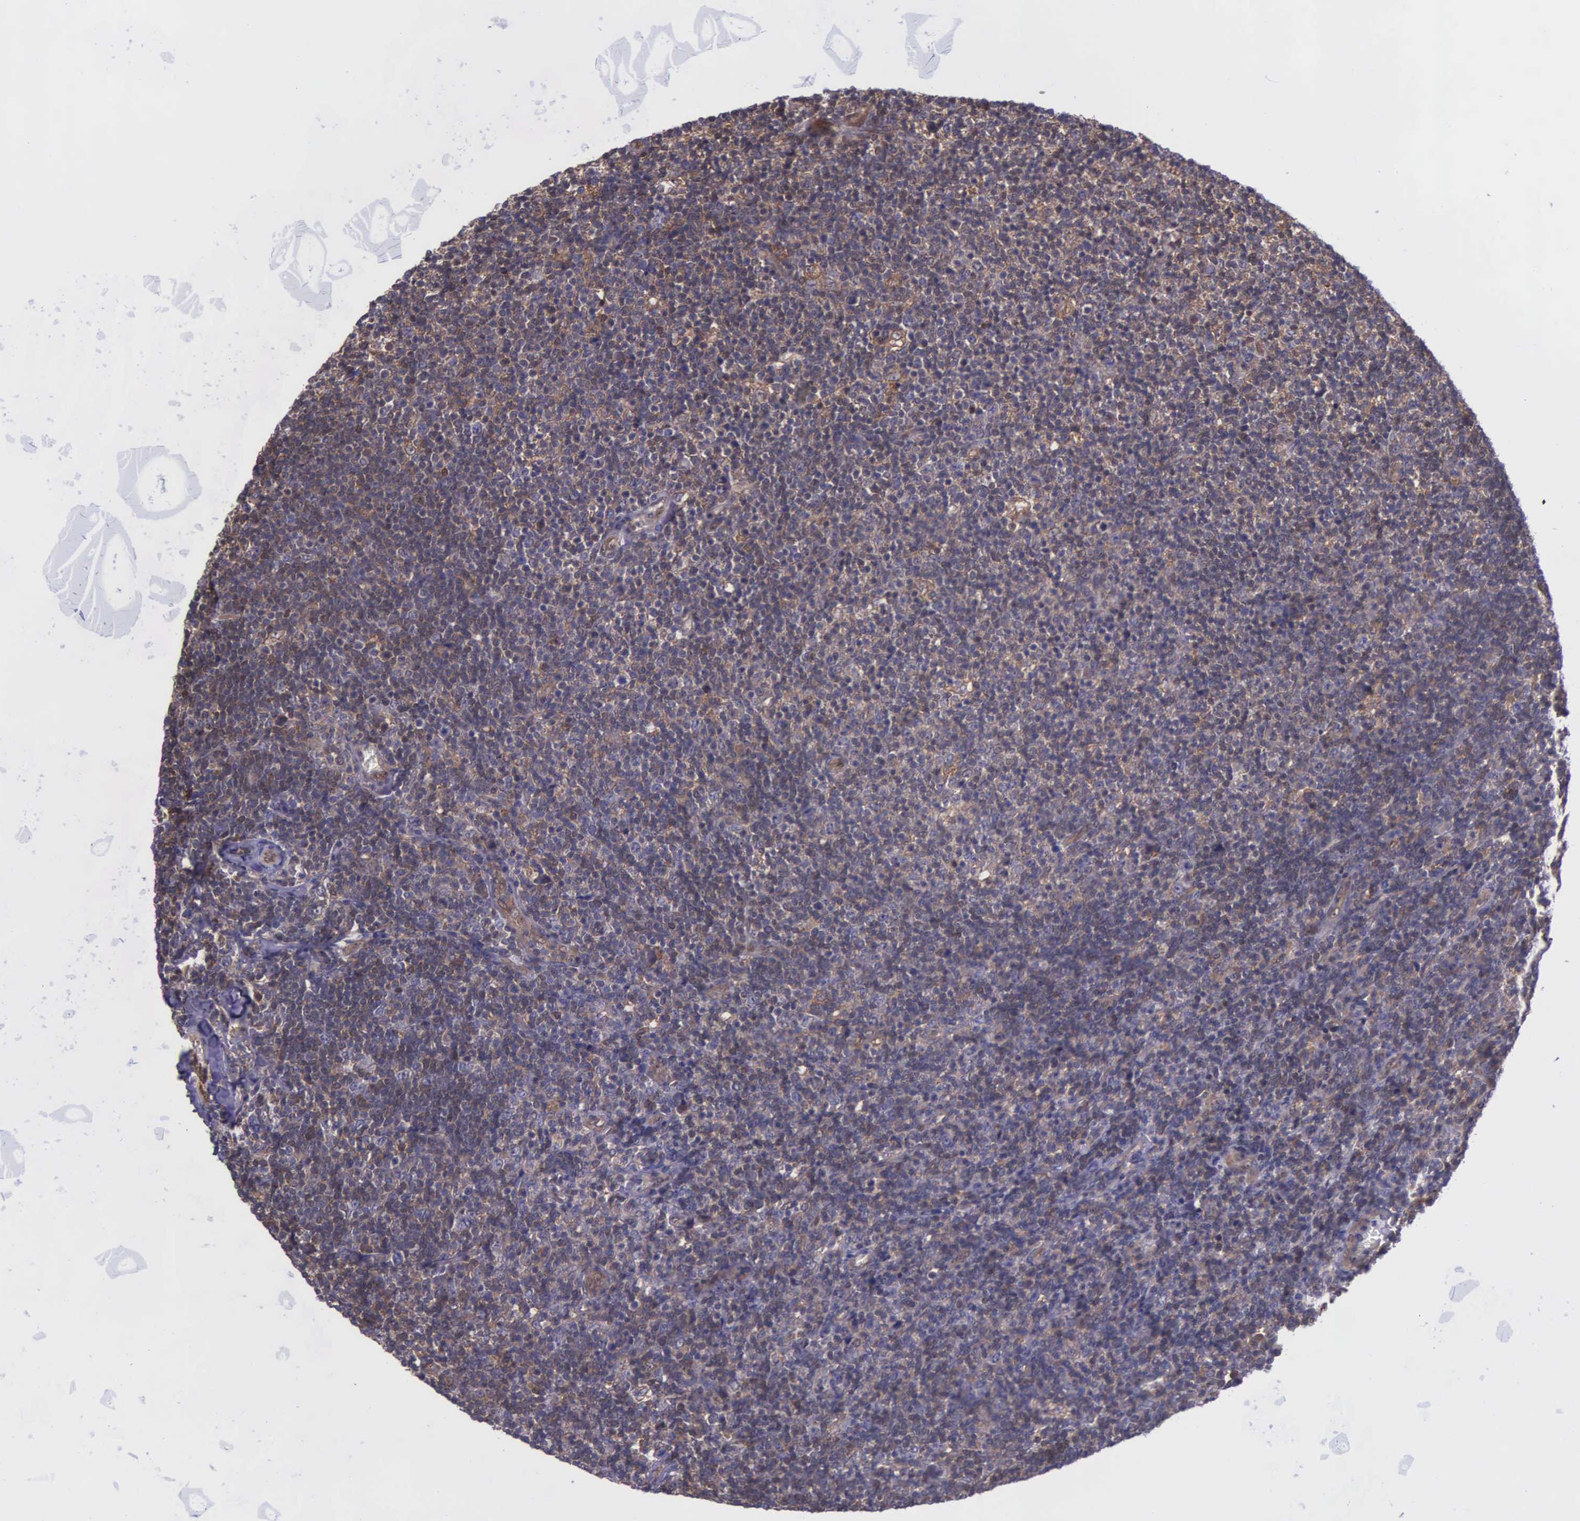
{"staining": {"intensity": "weak", "quantity": "25%-75%", "location": "cytoplasmic/membranous"}, "tissue": "lymphoma", "cell_type": "Tumor cells", "image_type": "cancer", "snomed": [{"axis": "morphology", "description": "Malignant lymphoma, non-Hodgkin's type, Low grade"}, {"axis": "topography", "description": "Lymph node"}], "caption": "Brown immunohistochemical staining in human lymphoma displays weak cytoplasmic/membranous staining in about 25%-75% of tumor cells.", "gene": "GMPR2", "patient": {"sex": "male", "age": 74}}